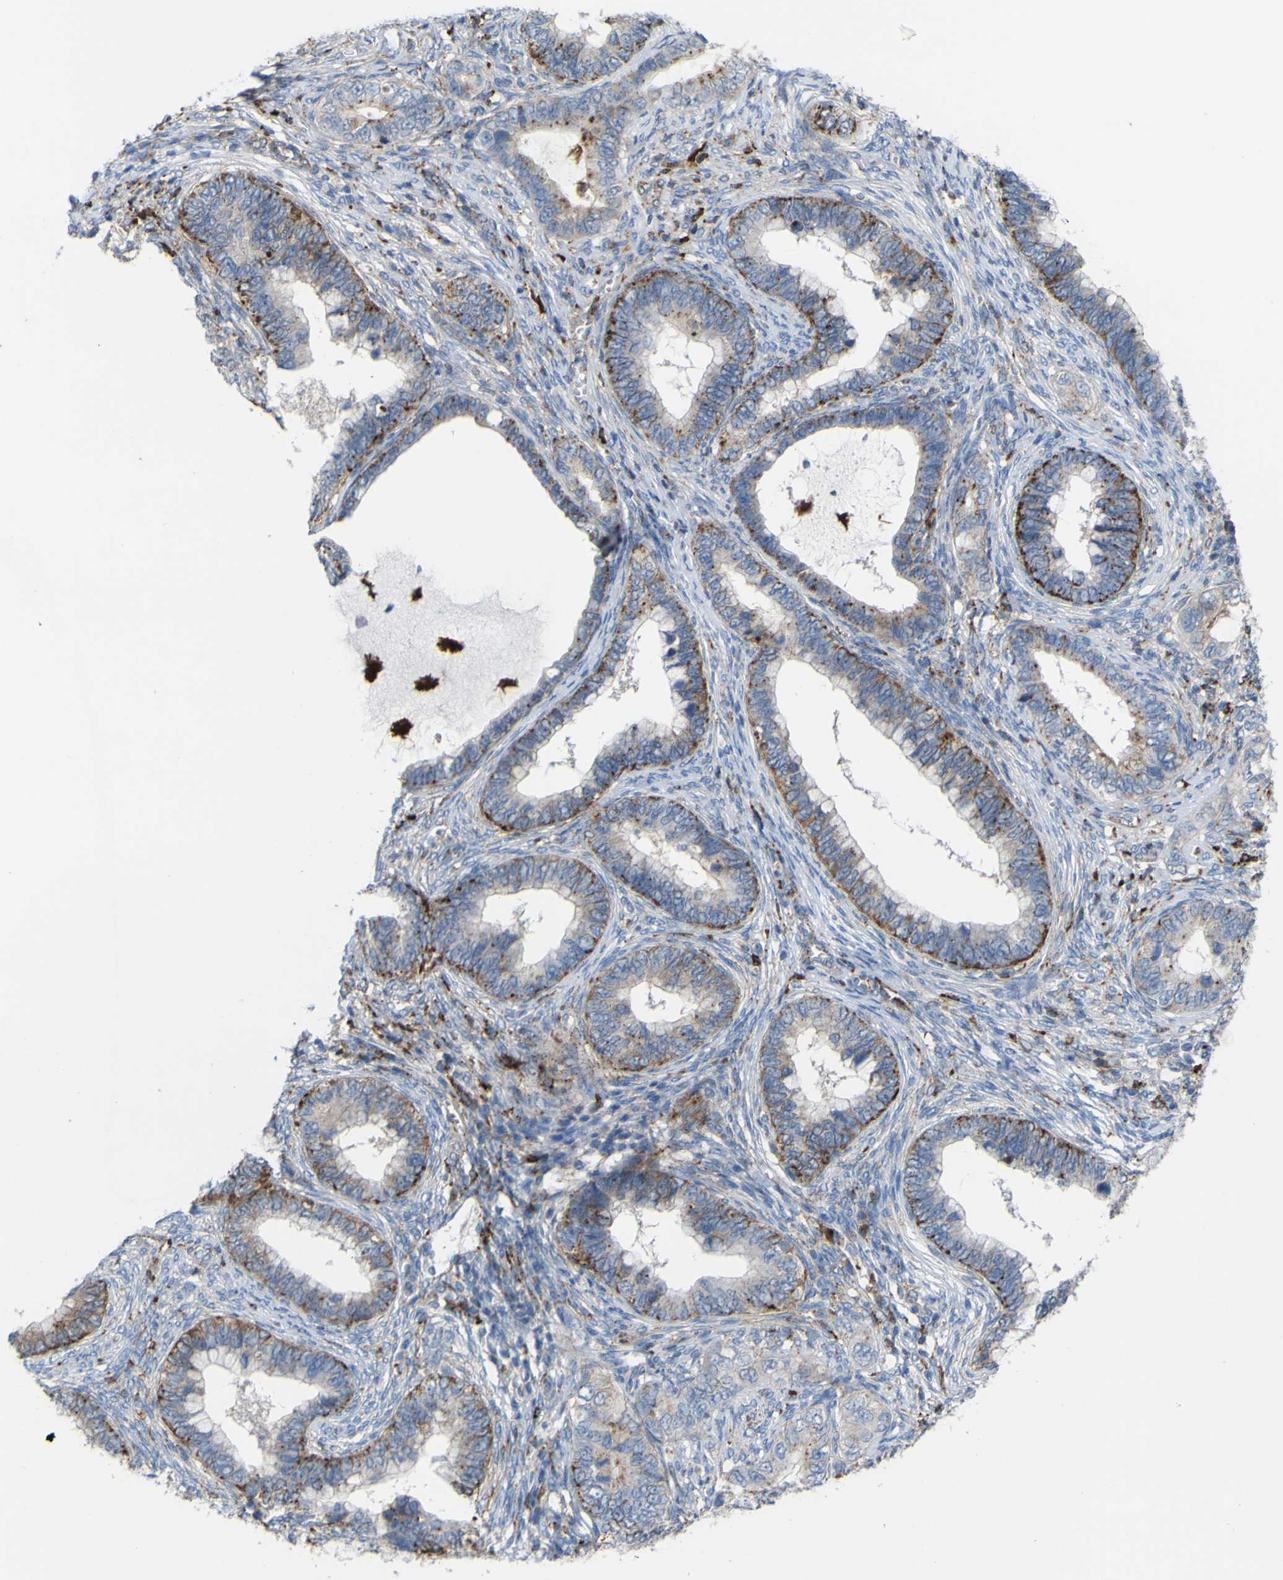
{"staining": {"intensity": "moderate", "quantity": ">75%", "location": "cytoplasmic/membranous"}, "tissue": "cervical cancer", "cell_type": "Tumor cells", "image_type": "cancer", "snomed": [{"axis": "morphology", "description": "Adenocarcinoma, NOS"}, {"axis": "topography", "description": "Cervix"}], "caption": "The histopathology image exhibits immunohistochemical staining of adenocarcinoma (cervical). There is moderate cytoplasmic/membranous positivity is appreciated in about >75% of tumor cells.", "gene": "PLD3", "patient": {"sex": "female", "age": 44}}